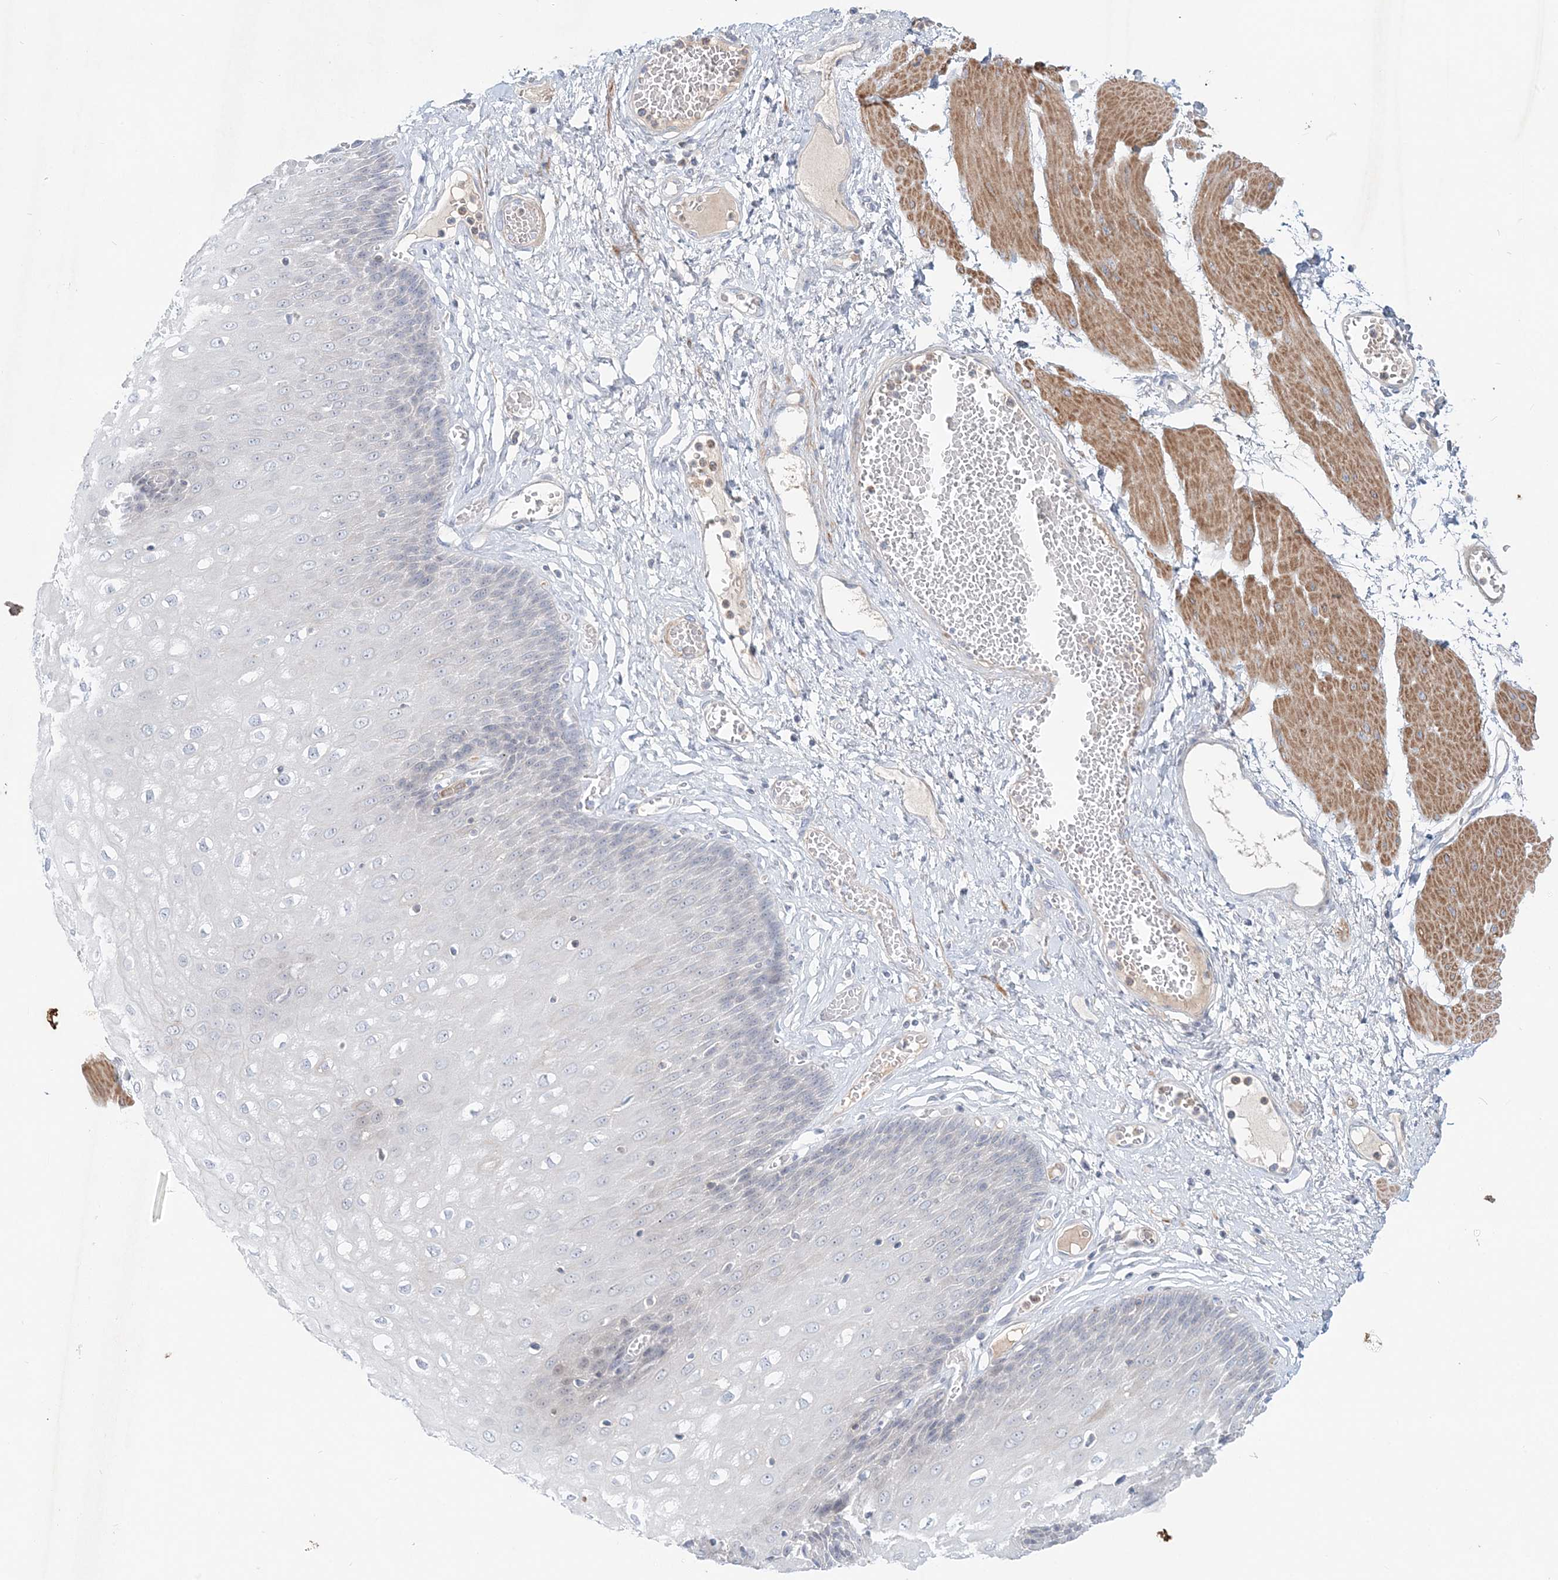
{"staining": {"intensity": "weak", "quantity": "<25%", "location": "cytoplasmic/membranous"}, "tissue": "esophagus", "cell_type": "Squamous epithelial cells", "image_type": "normal", "snomed": [{"axis": "morphology", "description": "Normal tissue, NOS"}, {"axis": "topography", "description": "Esophagus"}], "caption": "Immunohistochemistry image of benign esophagus stained for a protein (brown), which exhibits no expression in squamous epithelial cells. (DAB immunohistochemistry (IHC) visualized using brightfield microscopy, high magnification).", "gene": "DNAH5", "patient": {"sex": "male", "age": 60}}